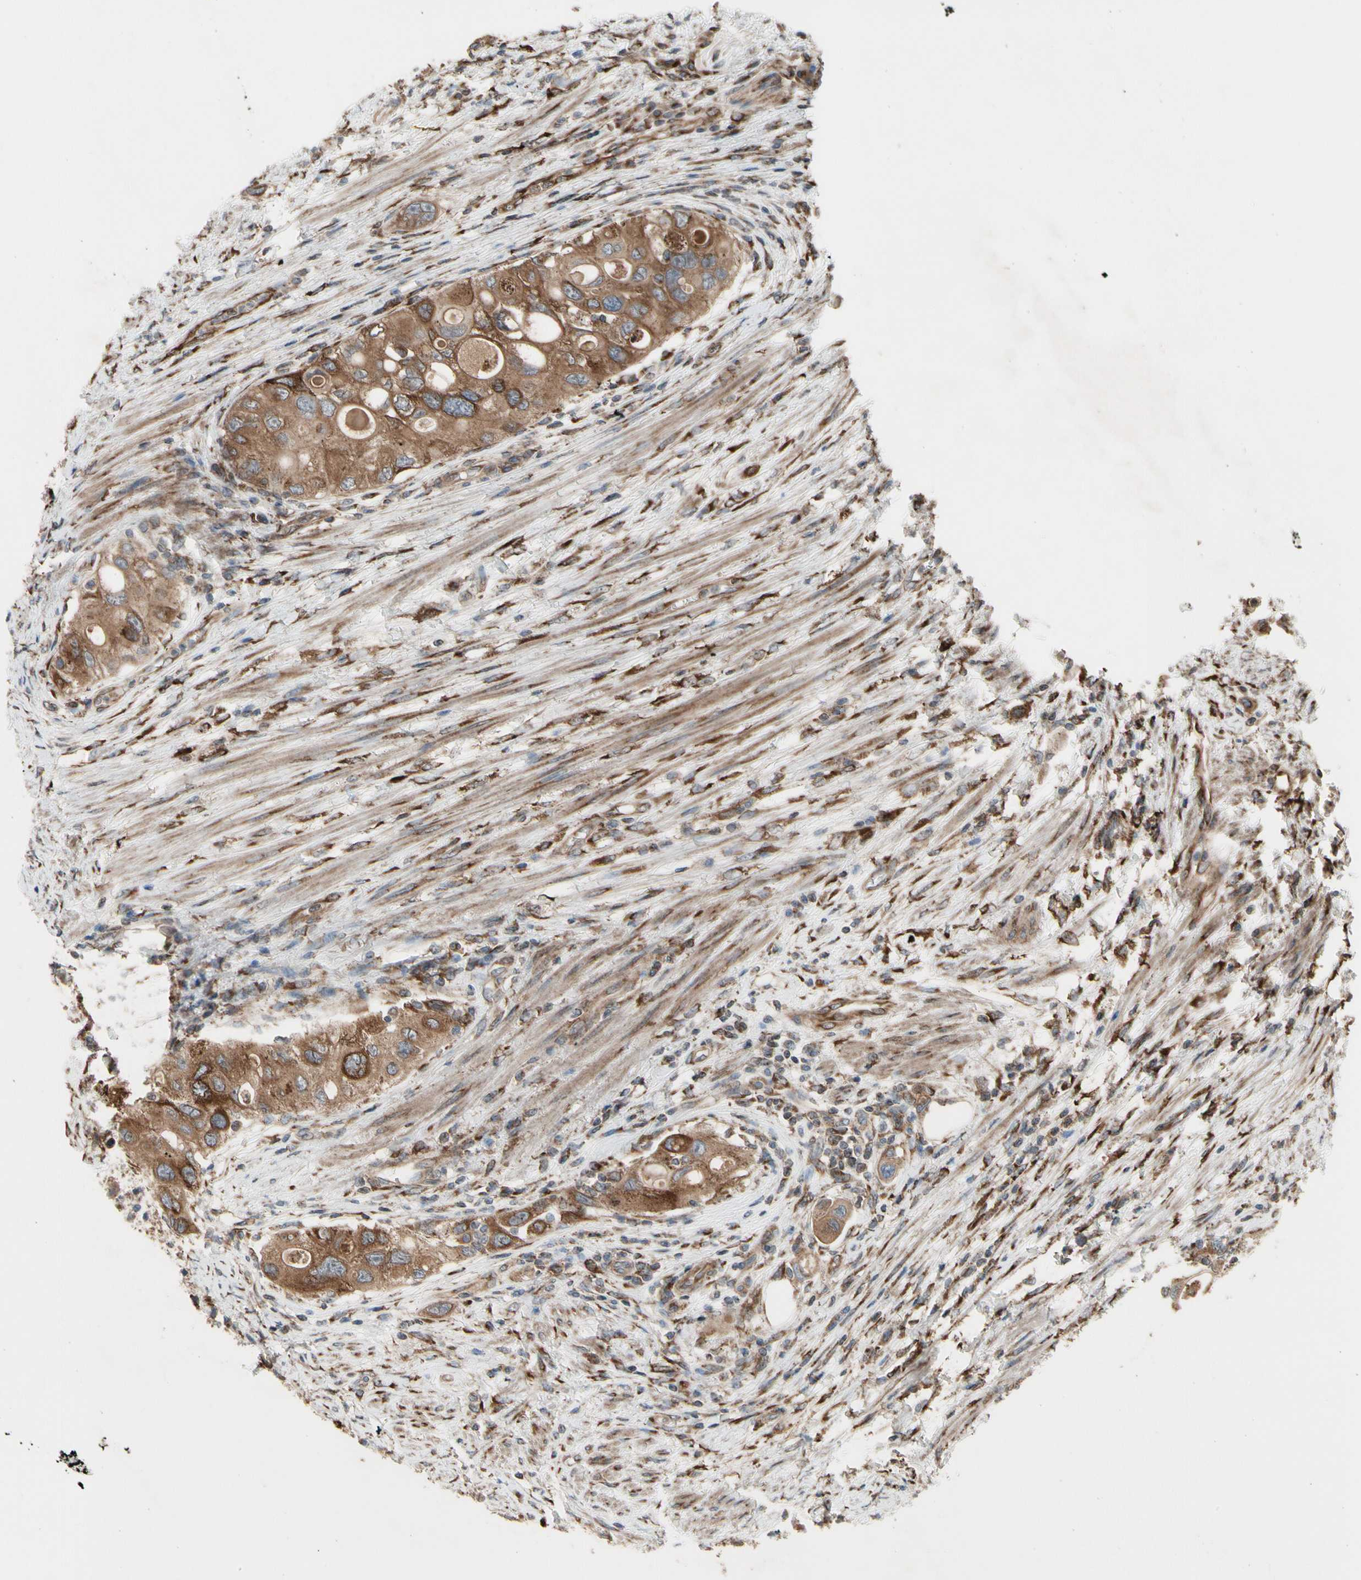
{"staining": {"intensity": "moderate", "quantity": ">75%", "location": "cytoplasmic/membranous"}, "tissue": "urothelial cancer", "cell_type": "Tumor cells", "image_type": "cancer", "snomed": [{"axis": "morphology", "description": "Urothelial carcinoma, High grade"}, {"axis": "topography", "description": "Urinary bladder"}], "caption": "The histopathology image shows staining of urothelial cancer, revealing moderate cytoplasmic/membranous protein positivity (brown color) within tumor cells.", "gene": "SLC39A9", "patient": {"sex": "female", "age": 56}}